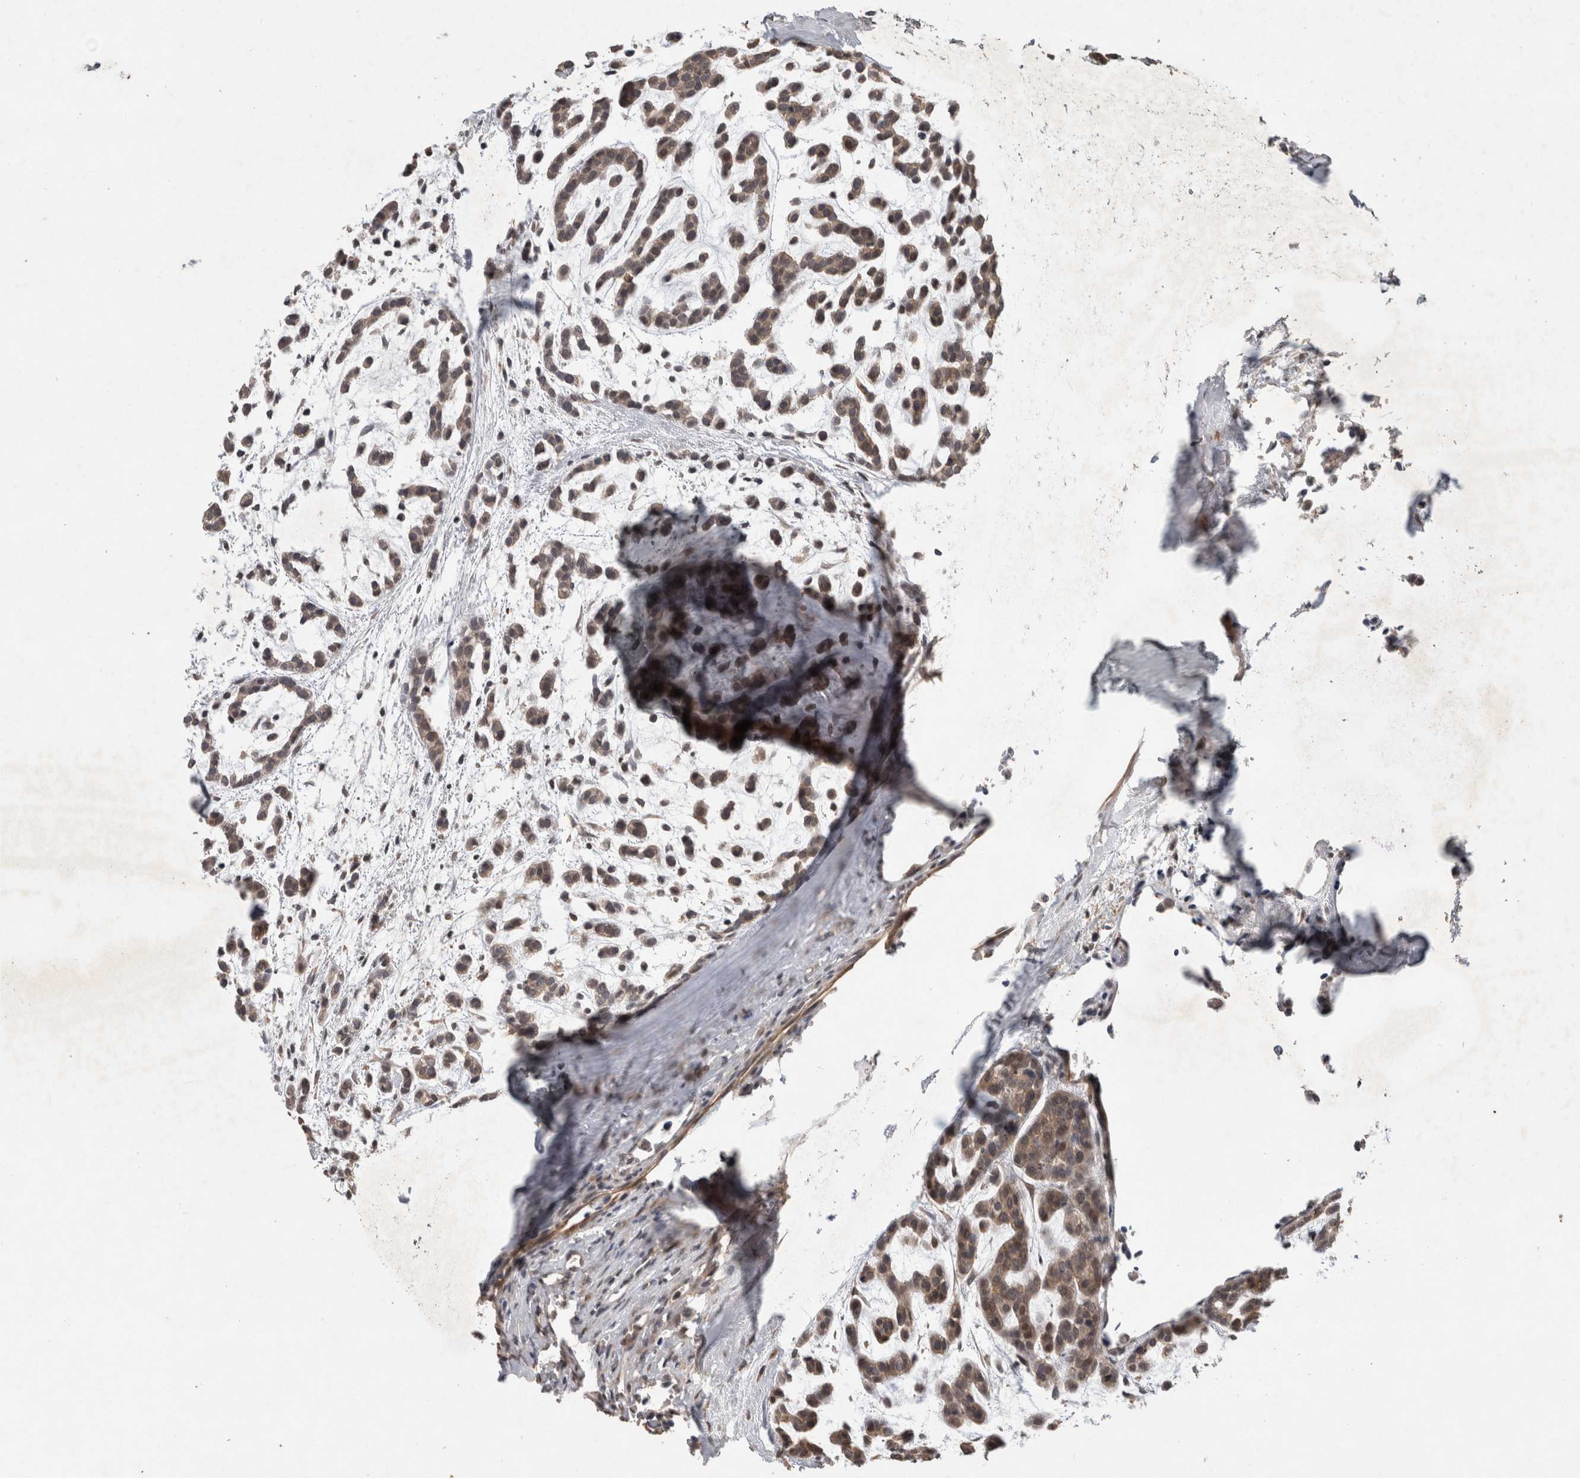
{"staining": {"intensity": "weak", "quantity": "25%-75%", "location": "cytoplasmic/membranous"}, "tissue": "head and neck cancer", "cell_type": "Tumor cells", "image_type": "cancer", "snomed": [{"axis": "morphology", "description": "Adenocarcinoma, NOS"}, {"axis": "morphology", "description": "Adenoma, NOS"}, {"axis": "topography", "description": "Head-Neck"}], "caption": "Immunohistochemical staining of human head and neck adenocarcinoma shows low levels of weak cytoplasmic/membranous expression in about 25%-75% of tumor cells.", "gene": "RHPN1", "patient": {"sex": "female", "age": 55}}